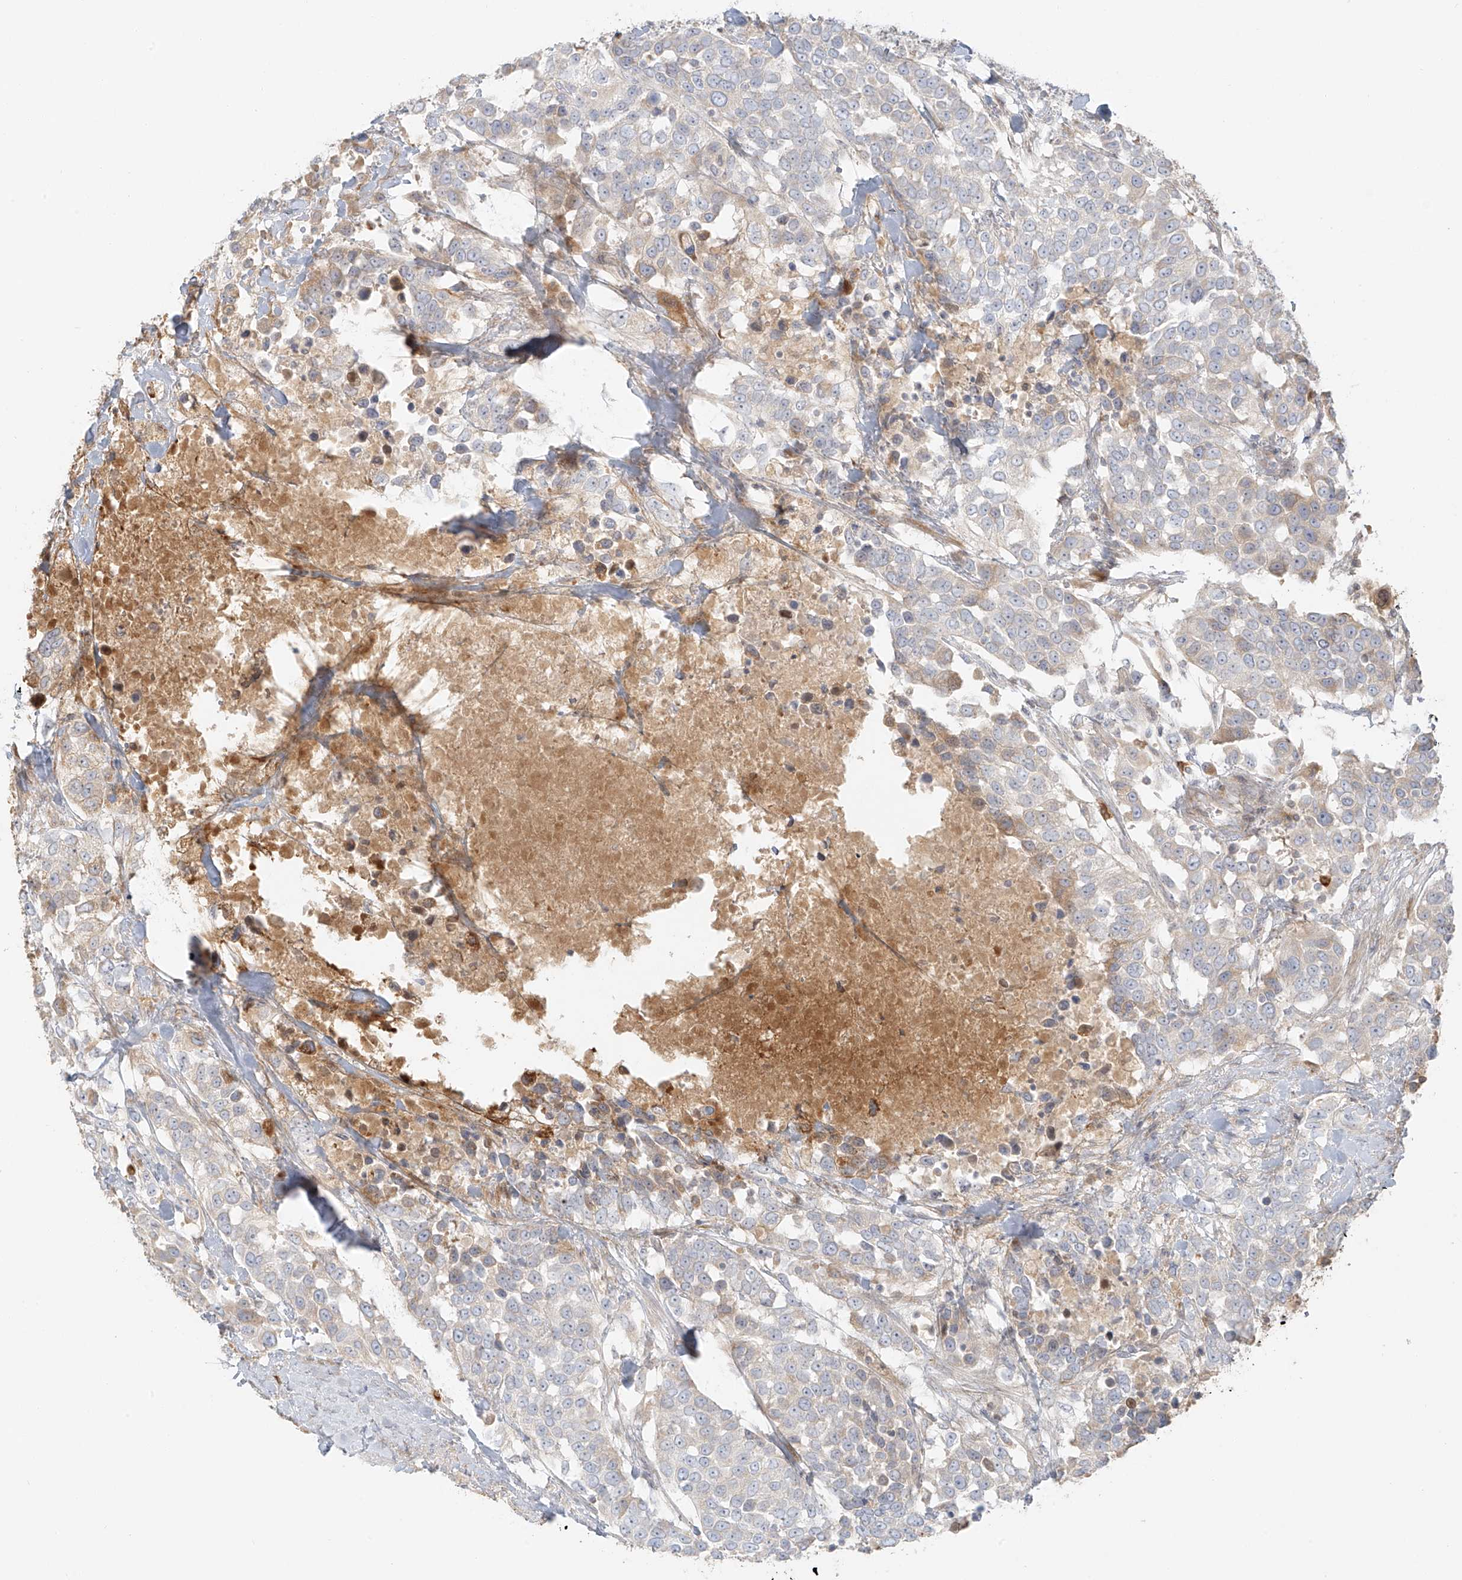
{"staining": {"intensity": "negative", "quantity": "none", "location": "none"}, "tissue": "urothelial cancer", "cell_type": "Tumor cells", "image_type": "cancer", "snomed": [{"axis": "morphology", "description": "Urothelial carcinoma, High grade"}, {"axis": "topography", "description": "Urinary bladder"}], "caption": "There is no significant expression in tumor cells of high-grade urothelial carcinoma.", "gene": "MIPEP", "patient": {"sex": "female", "age": 80}}